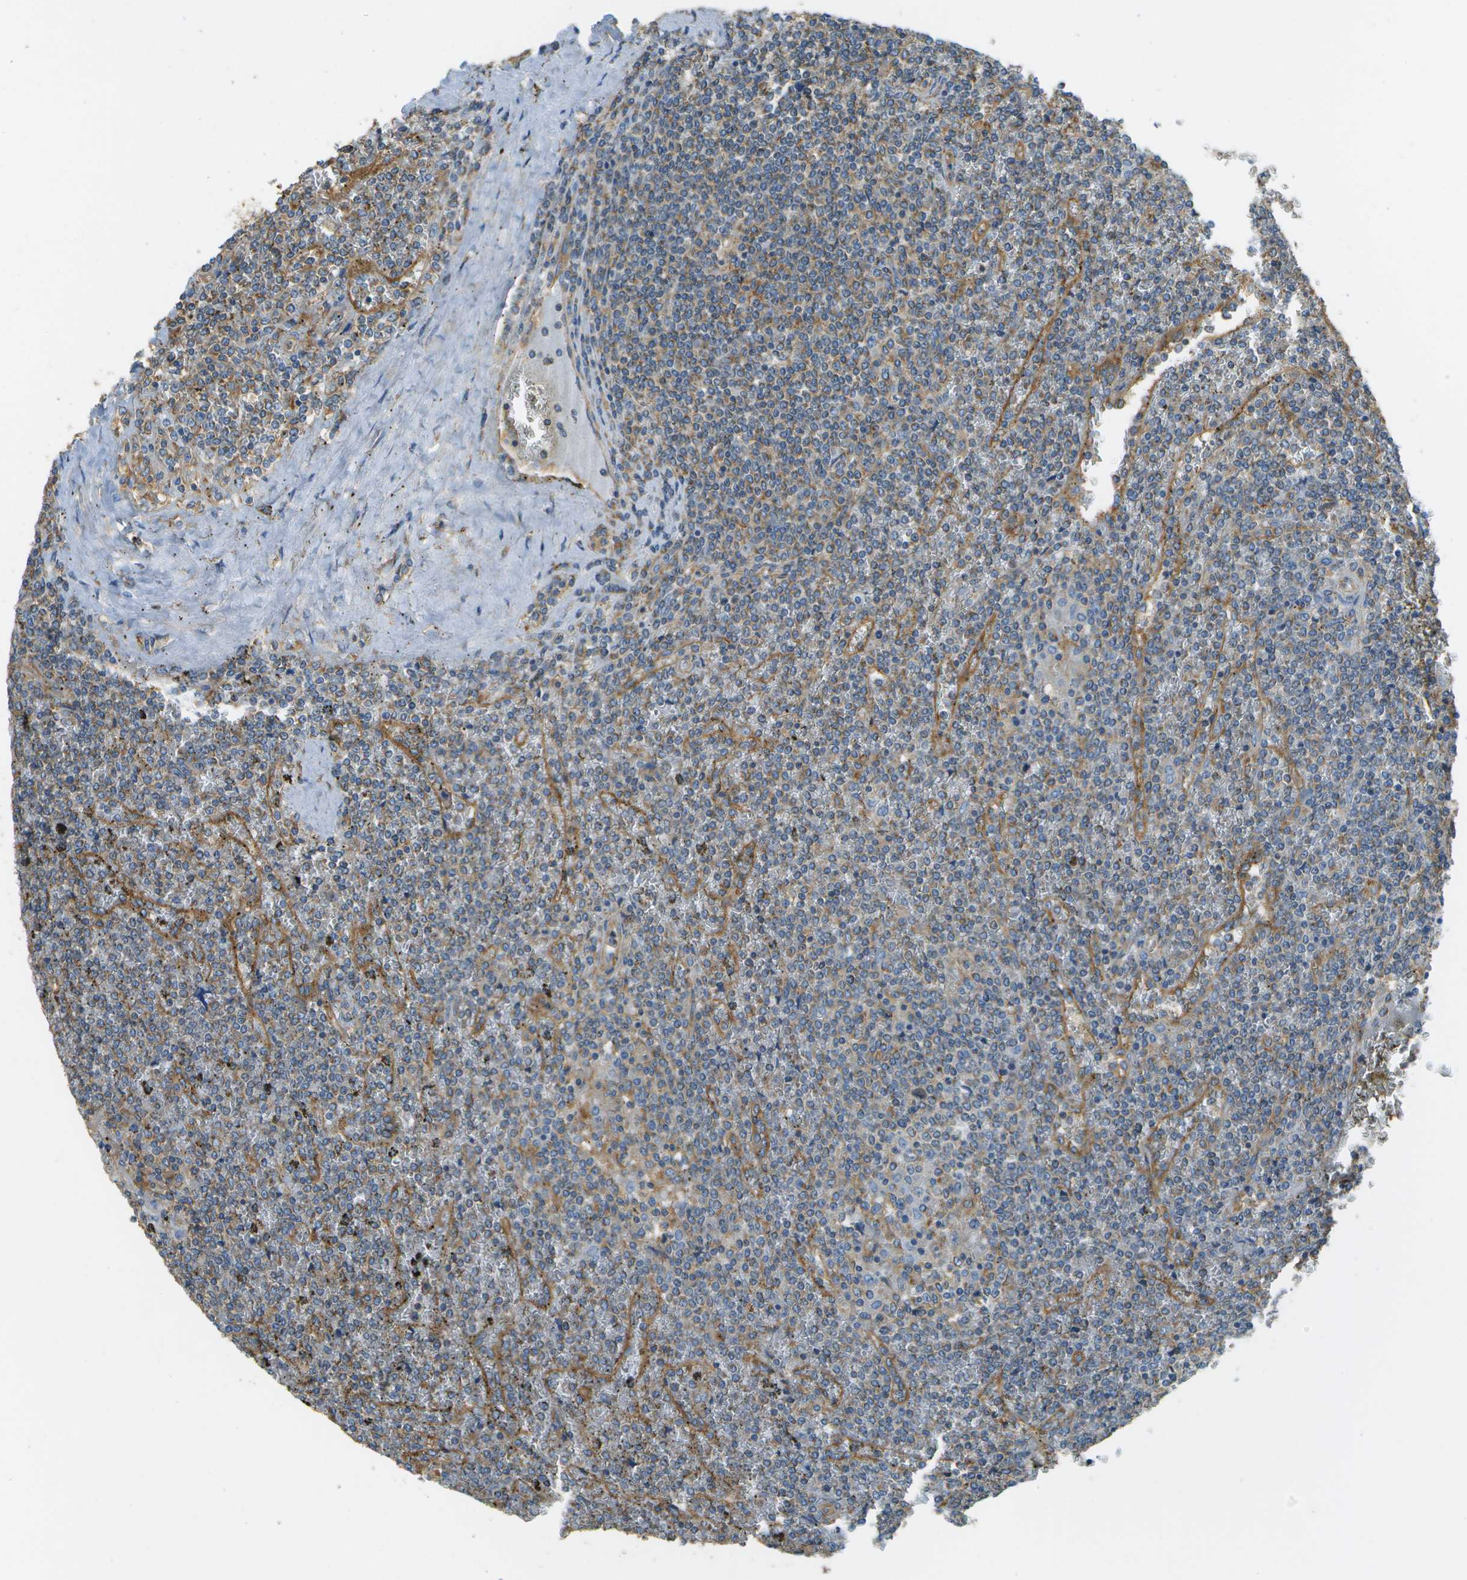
{"staining": {"intensity": "moderate", "quantity": "<25%", "location": "cytoplasmic/membranous"}, "tissue": "lymphoma", "cell_type": "Tumor cells", "image_type": "cancer", "snomed": [{"axis": "morphology", "description": "Malignant lymphoma, non-Hodgkin's type, Low grade"}, {"axis": "topography", "description": "Spleen"}], "caption": "The image exhibits staining of lymphoma, revealing moderate cytoplasmic/membranous protein staining (brown color) within tumor cells.", "gene": "CLTC", "patient": {"sex": "female", "age": 19}}